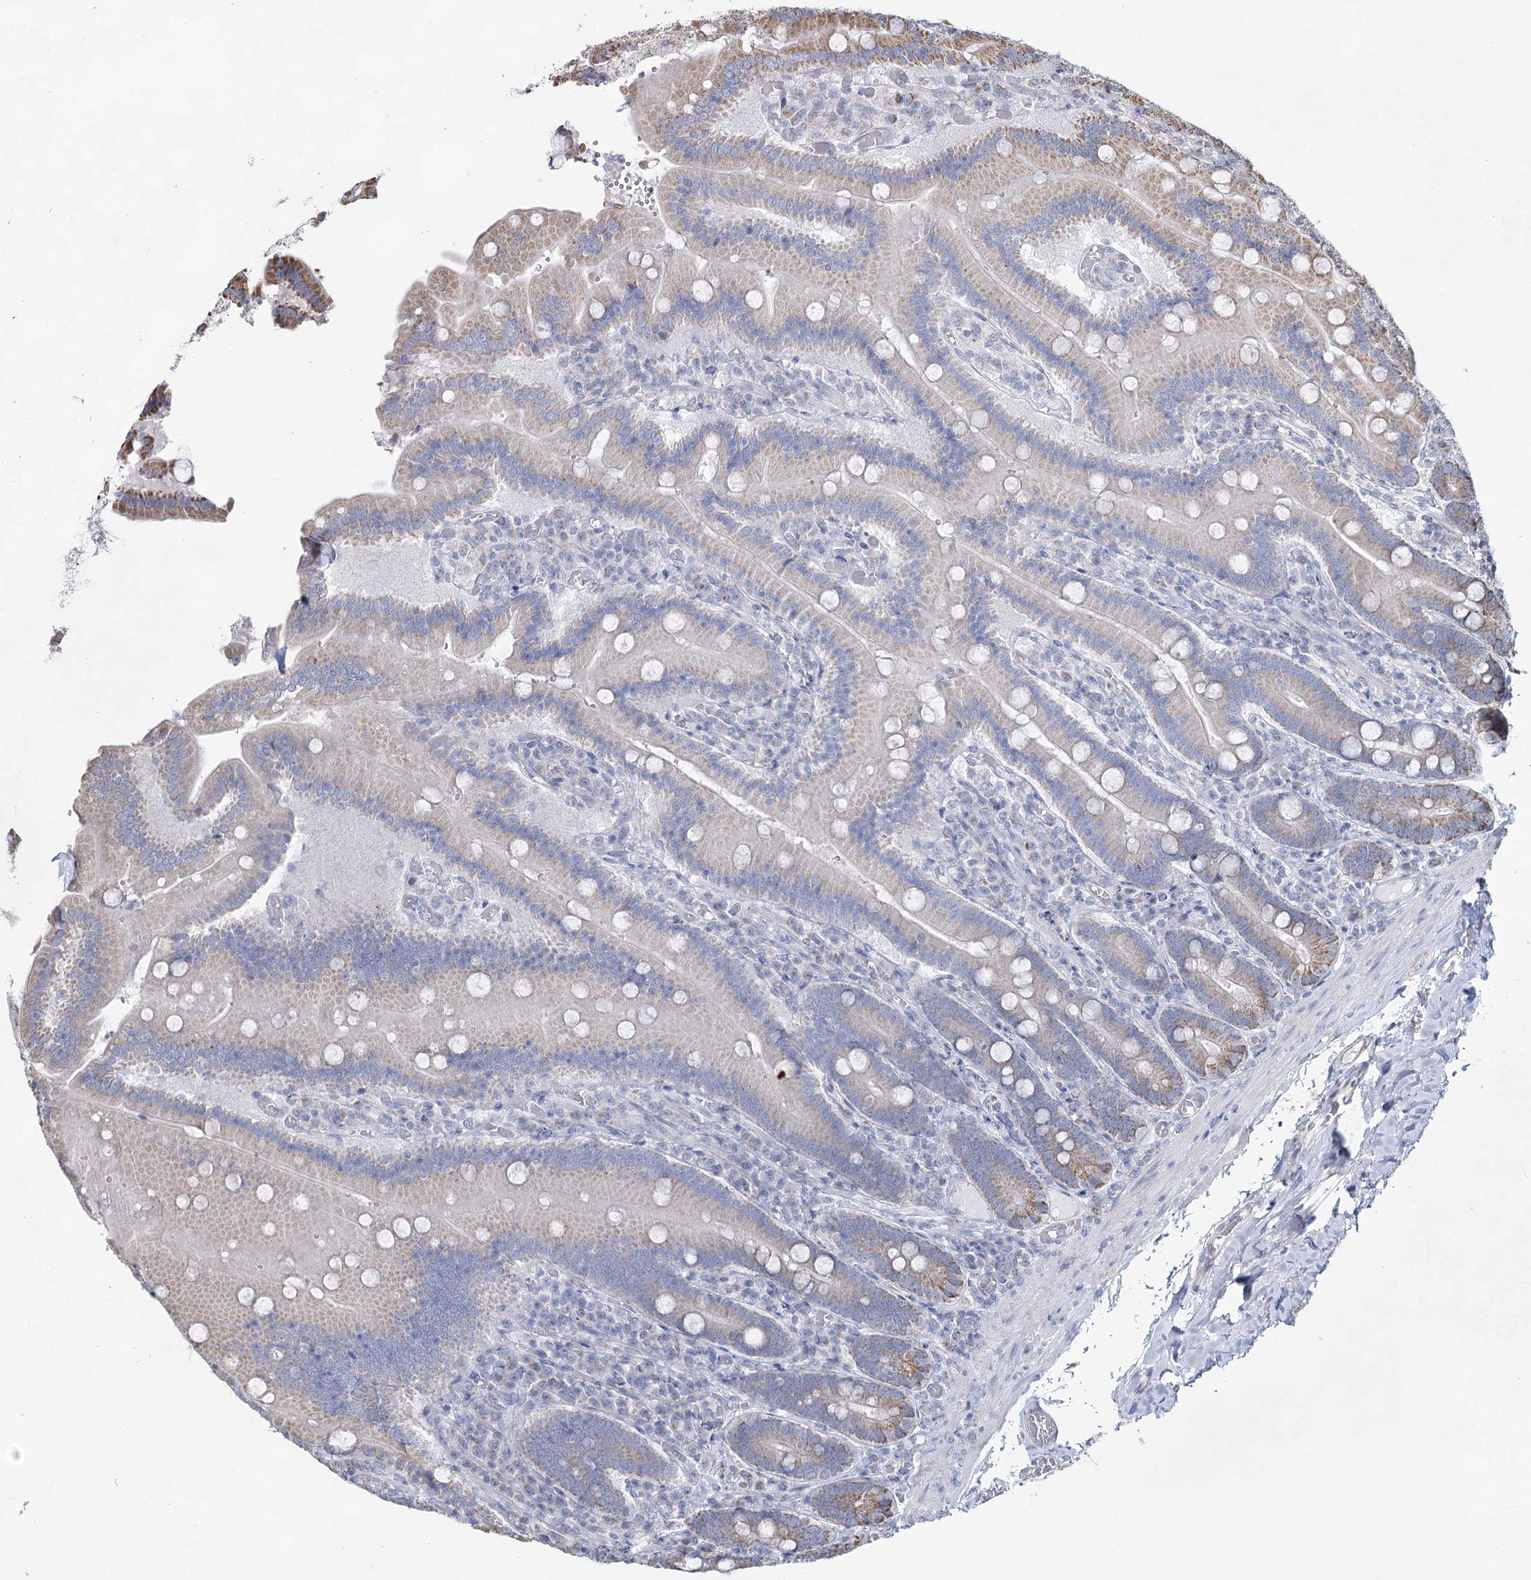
{"staining": {"intensity": "moderate", "quantity": "25%-75%", "location": "cytoplasmic/membranous"}, "tissue": "duodenum", "cell_type": "Glandular cells", "image_type": "normal", "snomed": [{"axis": "morphology", "description": "Normal tissue, NOS"}, {"axis": "topography", "description": "Duodenum"}], "caption": "Glandular cells exhibit moderate cytoplasmic/membranous staining in approximately 25%-75% of cells in benign duodenum. The staining is performed using DAB (3,3'-diaminobenzidine) brown chromogen to label protein expression. The nuclei are counter-stained blue using hematoxylin.", "gene": "CCDC73", "patient": {"sex": "female", "age": 62}}